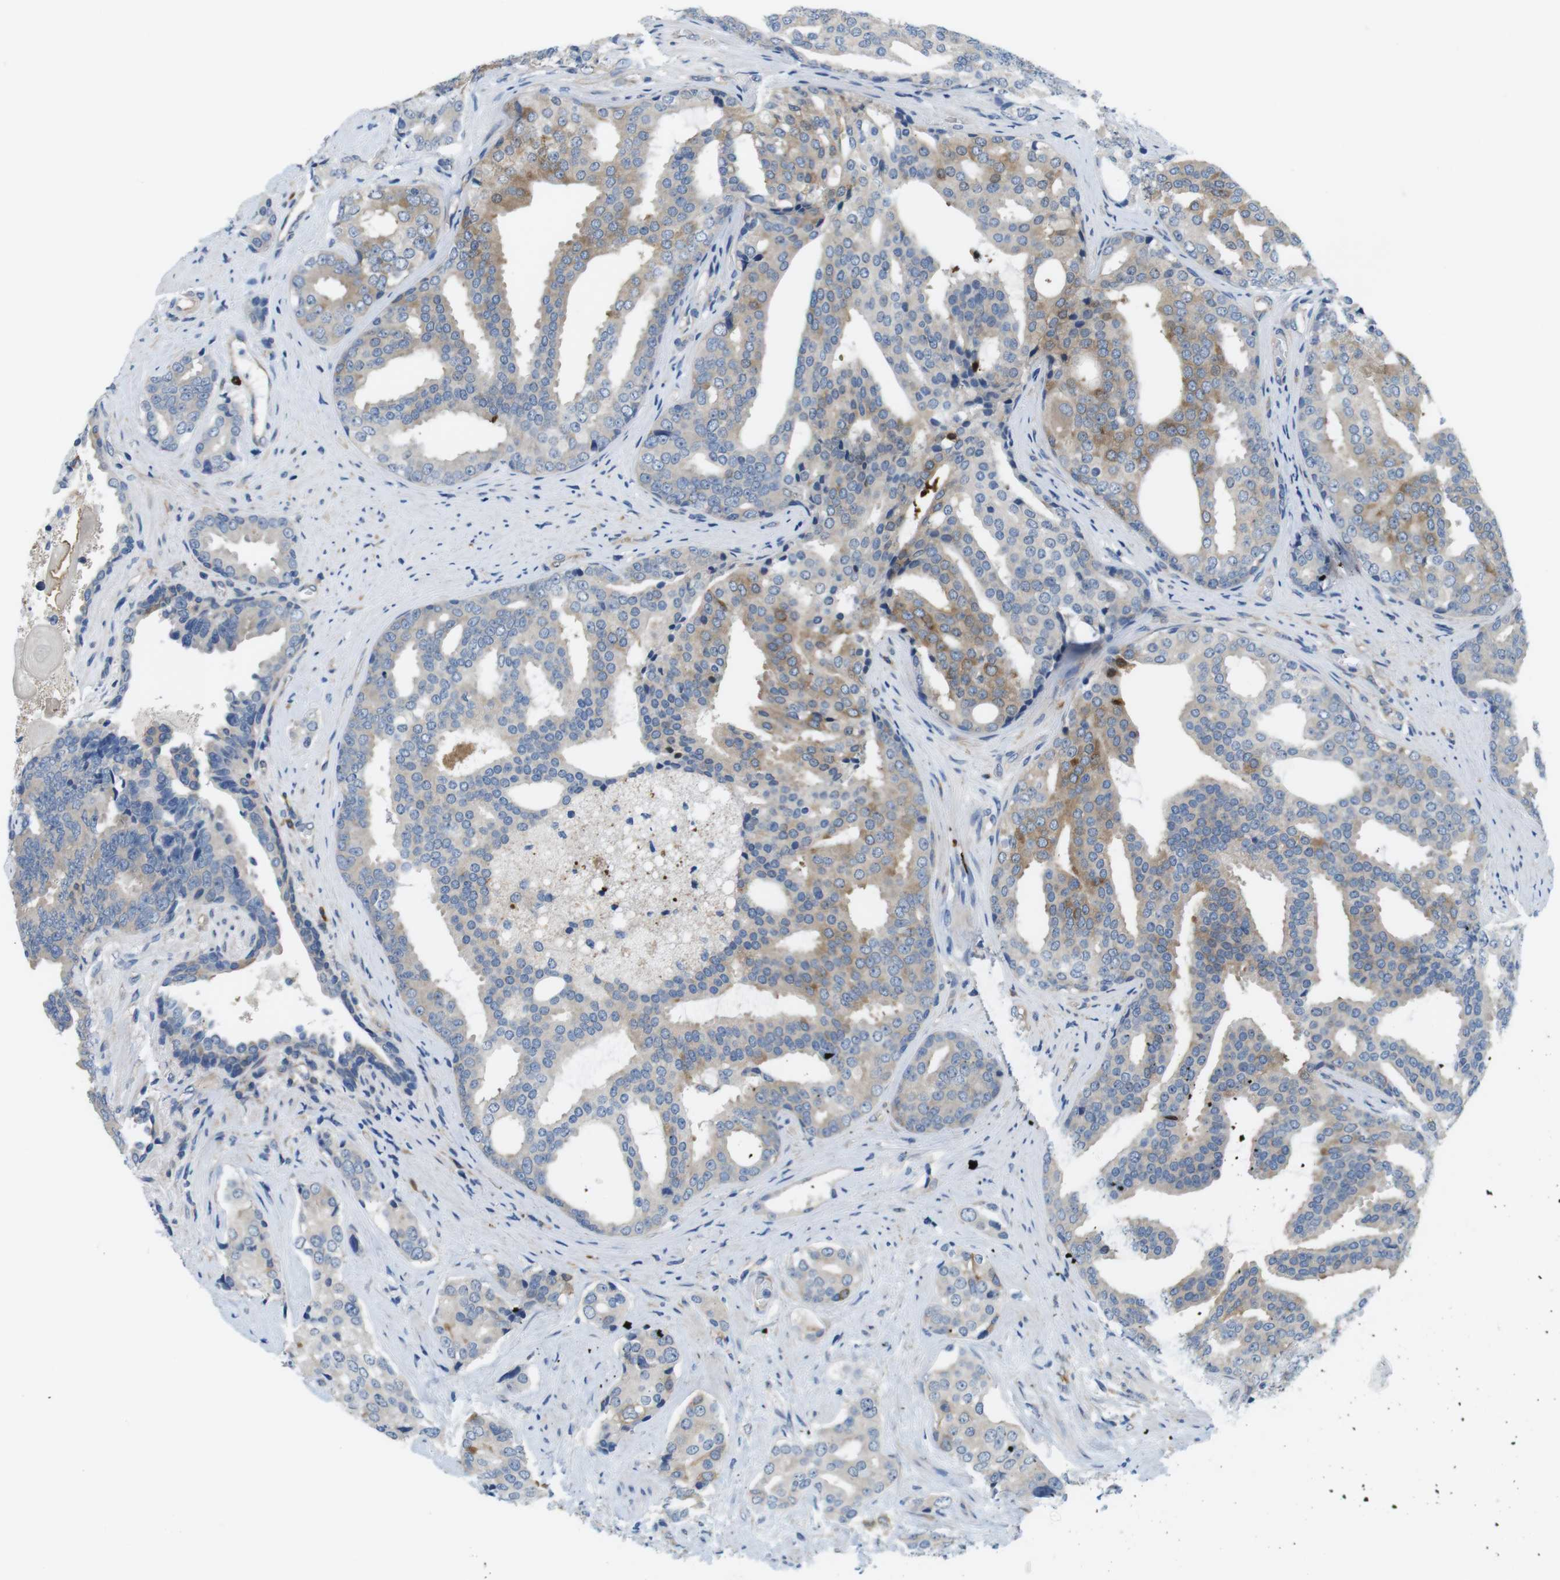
{"staining": {"intensity": "moderate", "quantity": "25%-75%", "location": "cytoplasmic/membranous"}, "tissue": "prostate cancer", "cell_type": "Tumor cells", "image_type": "cancer", "snomed": [{"axis": "morphology", "description": "Adenocarcinoma, High grade"}, {"axis": "topography", "description": "Prostate"}], "caption": "A brown stain highlights moderate cytoplasmic/membranous positivity of a protein in high-grade adenocarcinoma (prostate) tumor cells.", "gene": "DCLK1", "patient": {"sex": "male", "age": 71}}